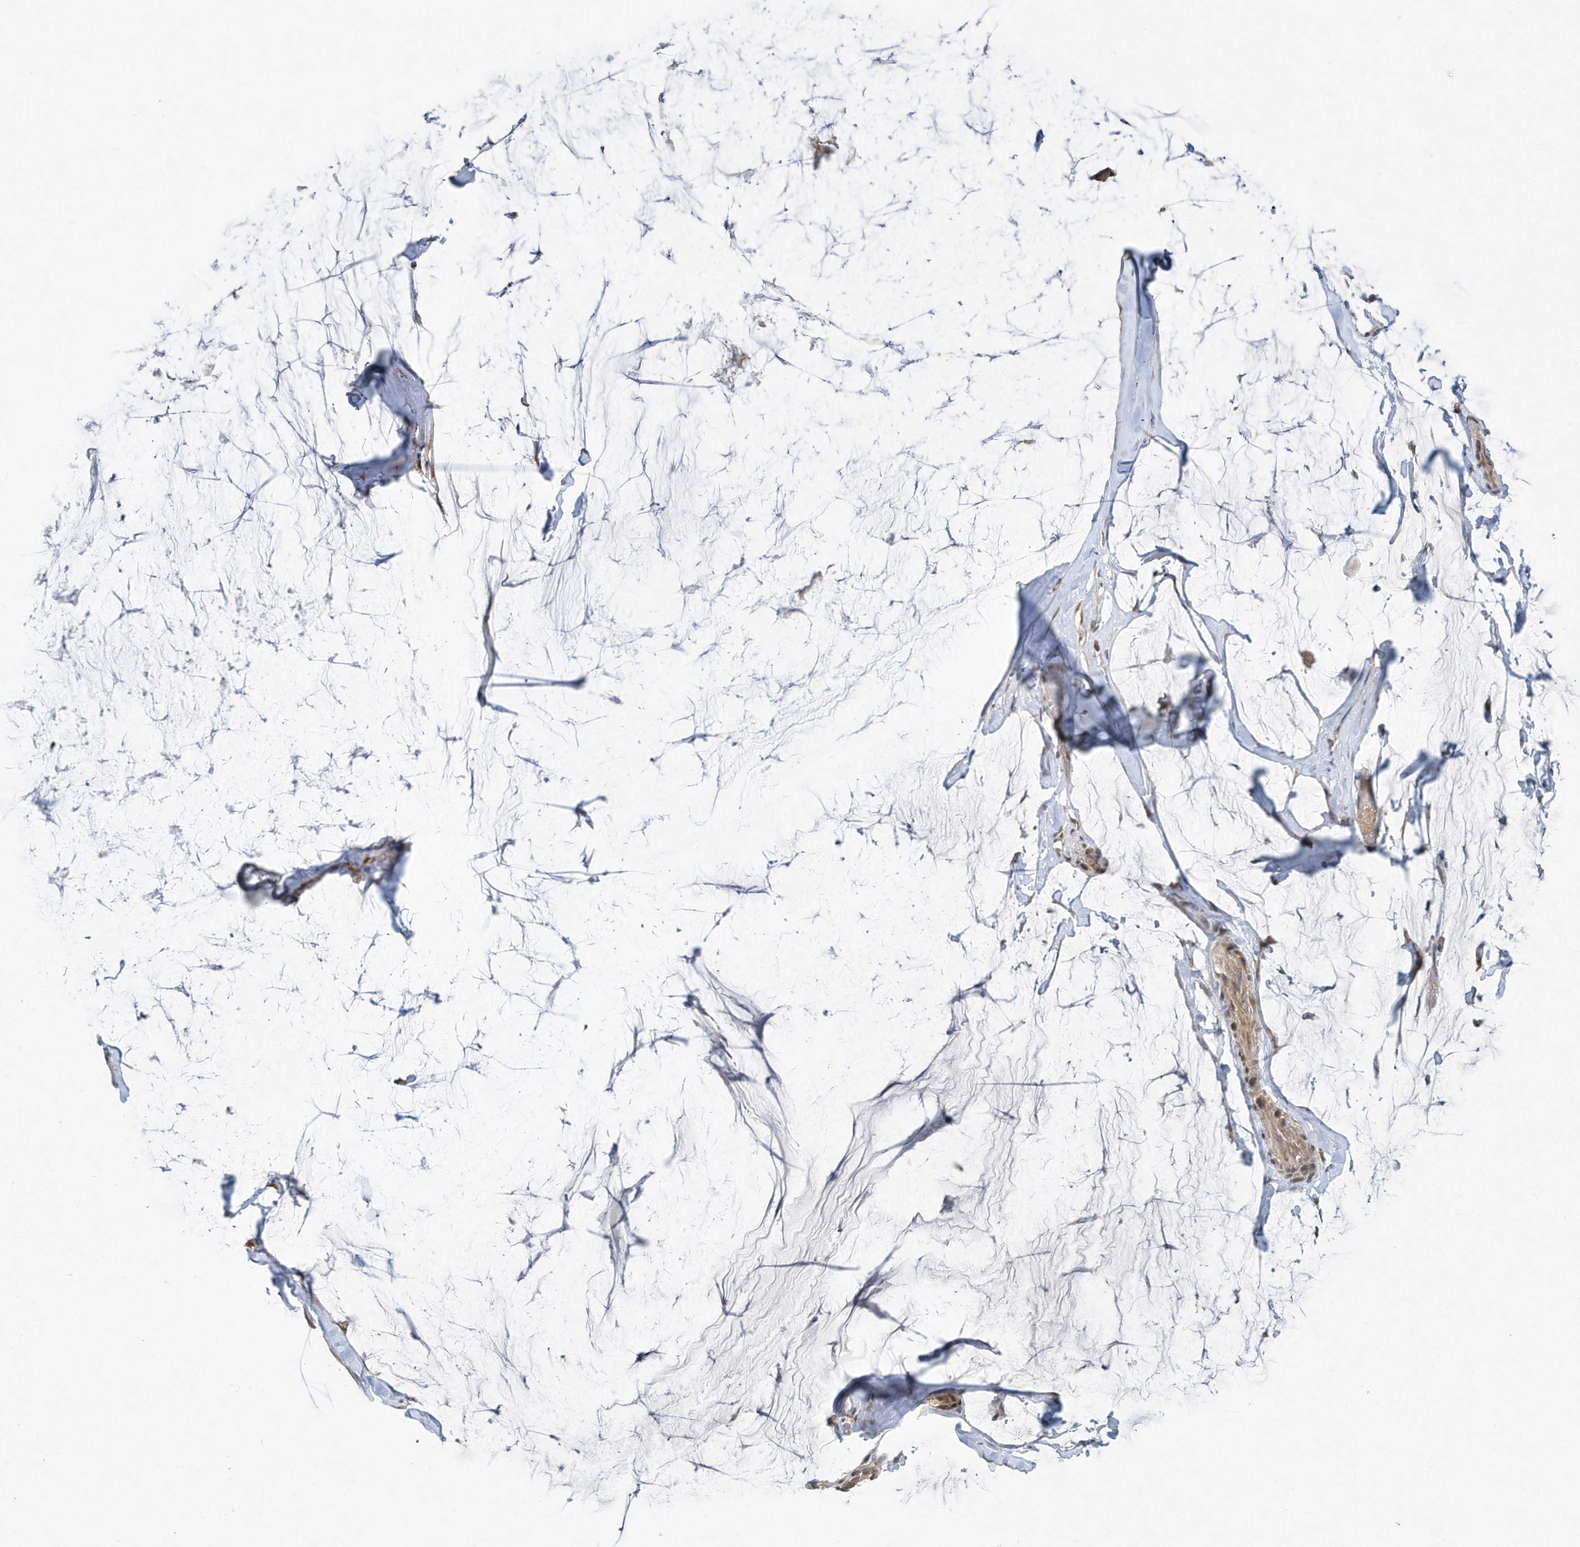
{"staining": {"intensity": "weak", "quantity": ">75%", "location": "cytoplasmic/membranous,nuclear"}, "tissue": "ovarian cancer", "cell_type": "Tumor cells", "image_type": "cancer", "snomed": [{"axis": "morphology", "description": "Cystadenocarcinoma, mucinous, NOS"}, {"axis": "topography", "description": "Ovary"}], "caption": "Immunohistochemical staining of human ovarian cancer demonstrates low levels of weak cytoplasmic/membranous and nuclear expression in approximately >75% of tumor cells.", "gene": "MXI1", "patient": {"sex": "female", "age": 39}}